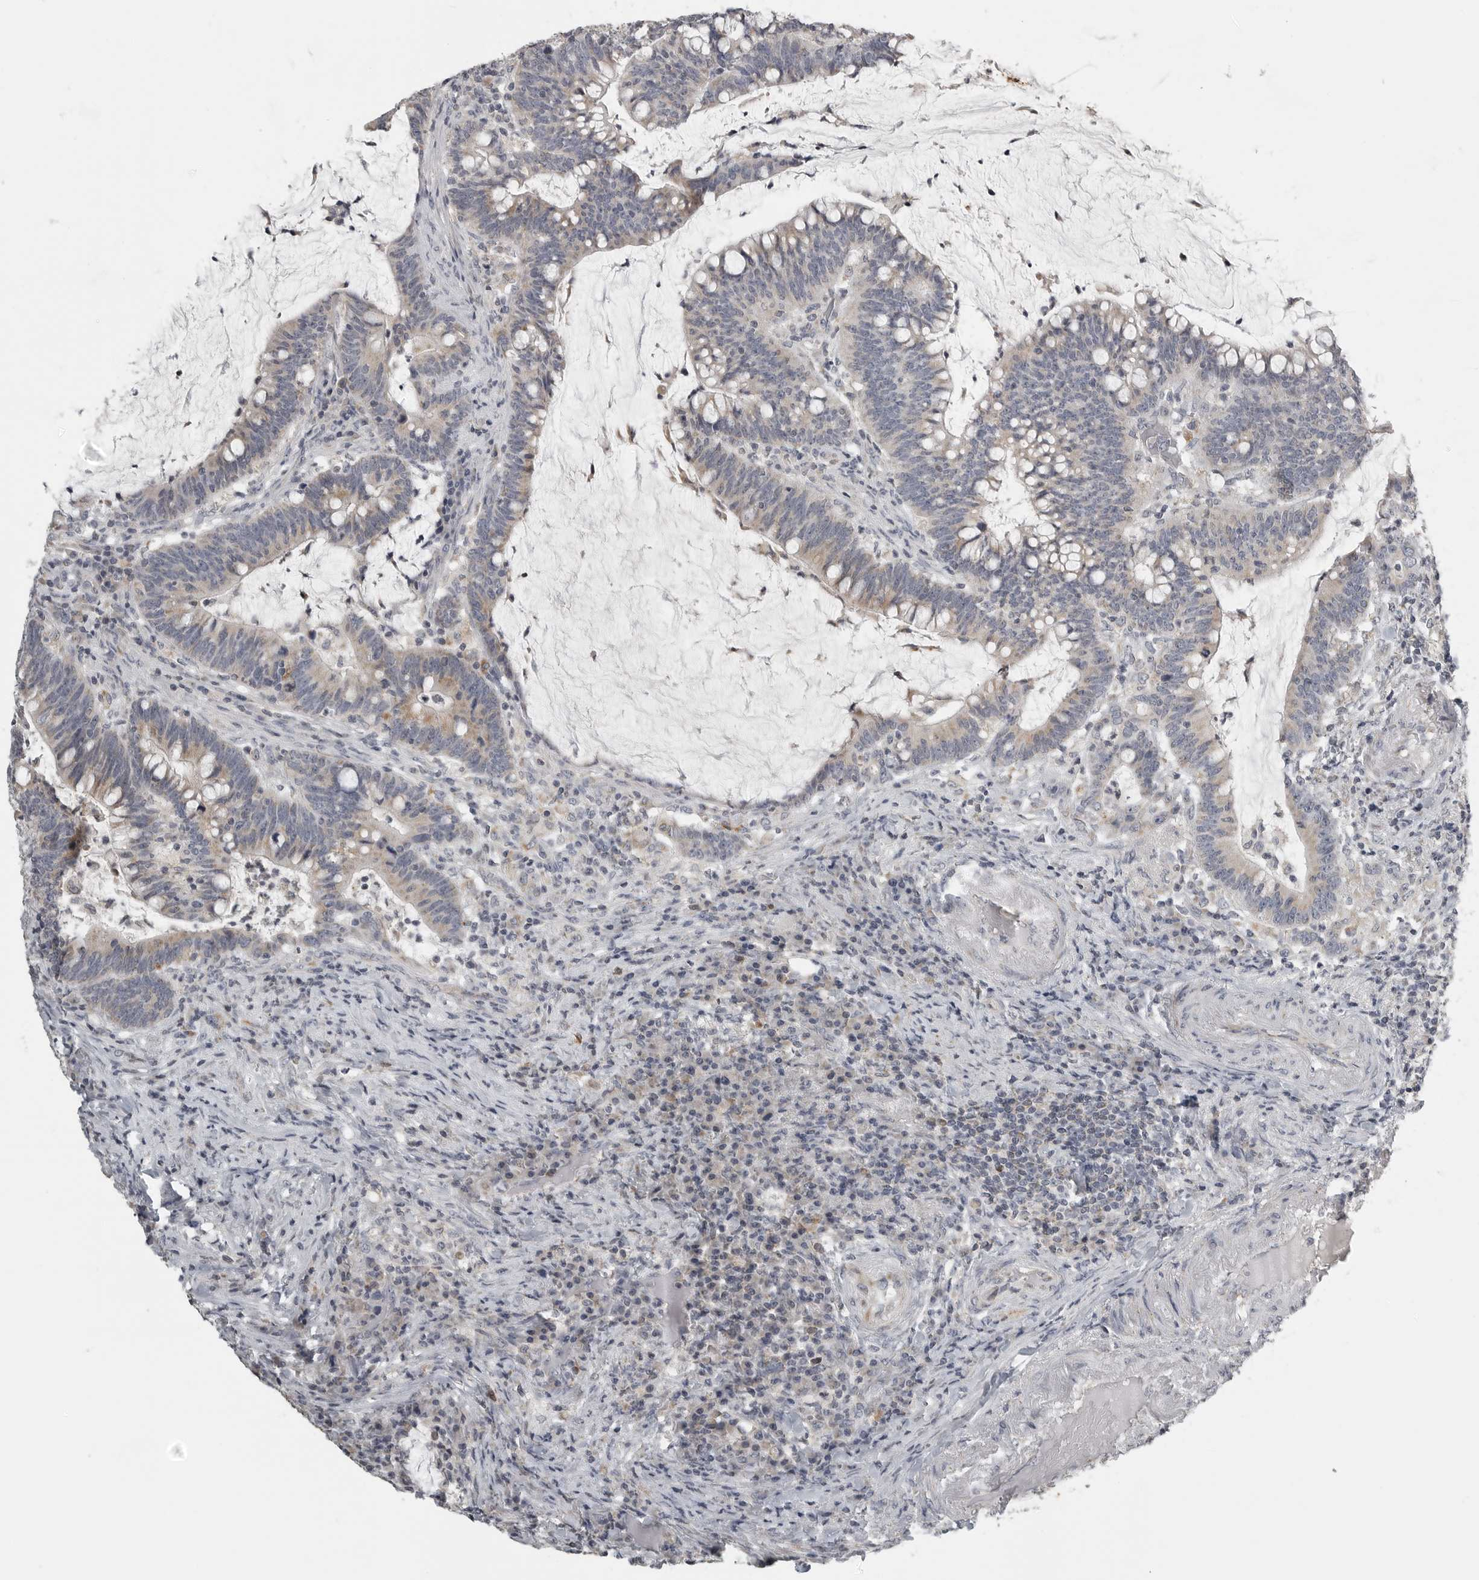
{"staining": {"intensity": "moderate", "quantity": "25%-75%", "location": "cytoplasmic/membranous"}, "tissue": "colorectal cancer", "cell_type": "Tumor cells", "image_type": "cancer", "snomed": [{"axis": "morphology", "description": "Adenocarcinoma, NOS"}, {"axis": "topography", "description": "Colon"}], "caption": "The photomicrograph demonstrates a brown stain indicating the presence of a protein in the cytoplasmic/membranous of tumor cells in colorectal adenocarcinoma.", "gene": "RXFP3", "patient": {"sex": "female", "age": 66}}